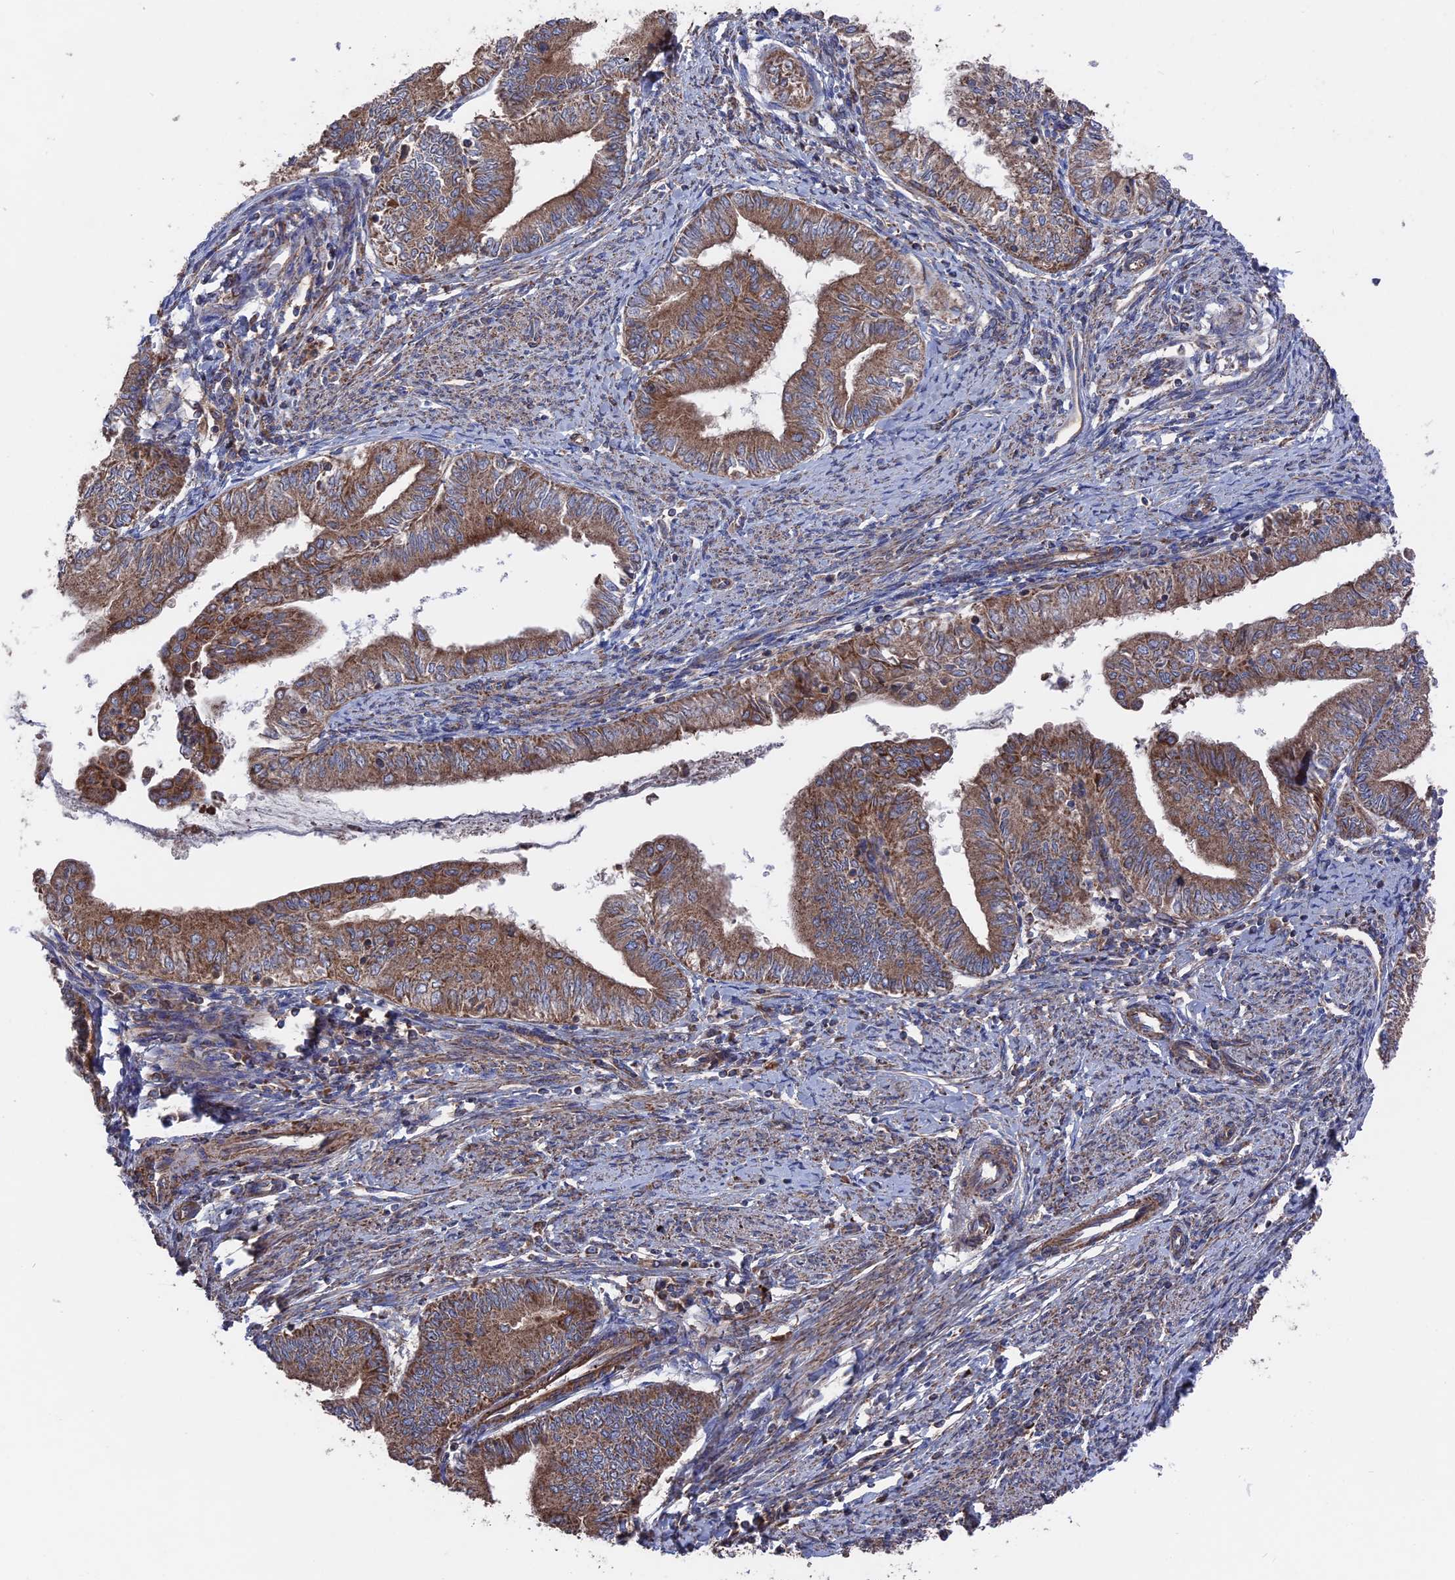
{"staining": {"intensity": "moderate", "quantity": ">75%", "location": "cytoplasmic/membranous"}, "tissue": "endometrial cancer", "cell_type": "Tumor cells", "image_type": "cancer", "snomed": [{"axis": "morphology", "description": "Adenocarcinoma, NOS"}, {"axis": "topography", "description": "Endometrium"}], "caption": "This is an image of IHC staining of adenocarcinoma (endometrial), which shows moderate staining in the cytoplasmic/membranous of tumor cells.", "gene": "TELO2", "patient": {"sex": "female", "age": 66}}